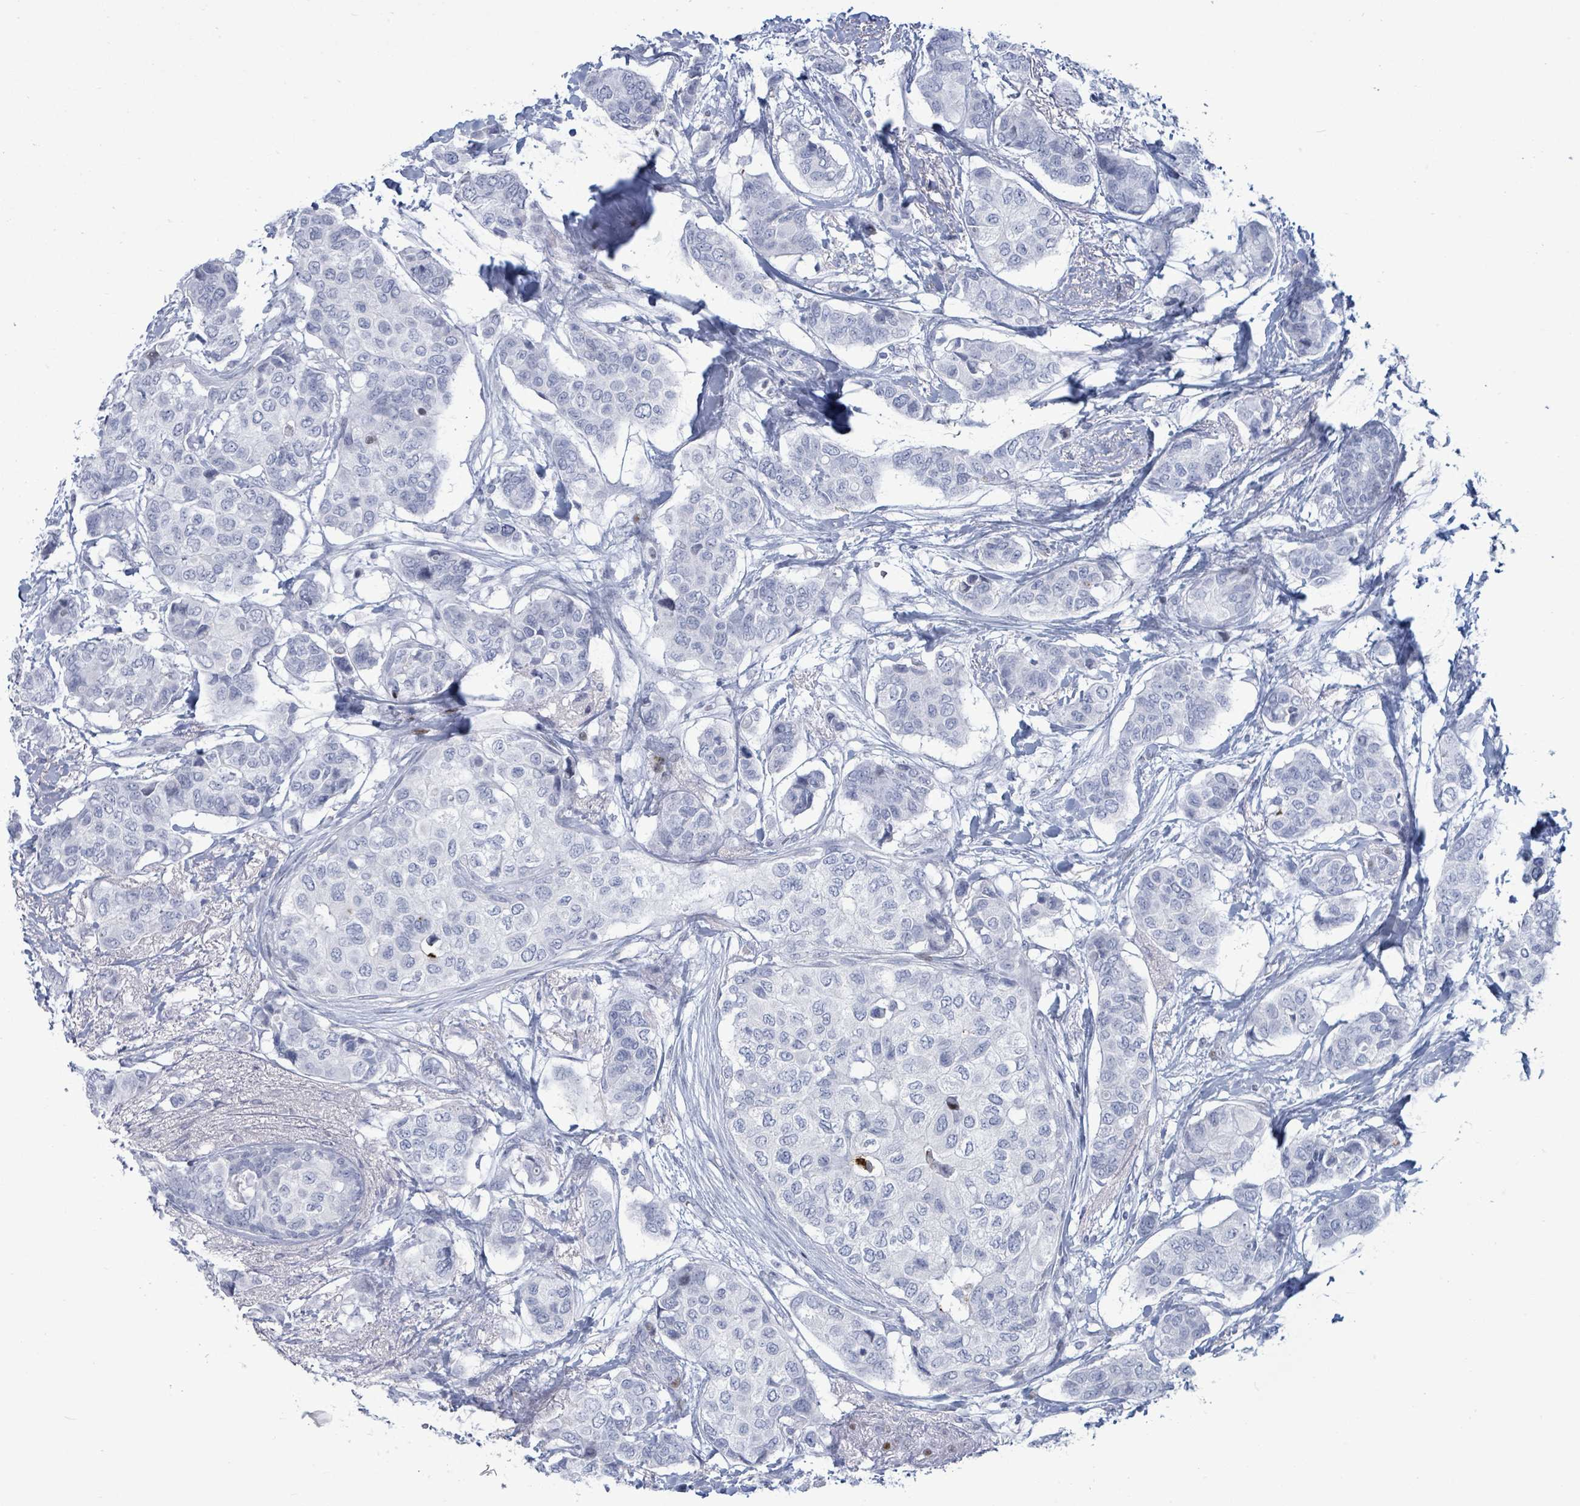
{"staining": {"intensity": "negative", "quantity": "none", "location": "none"}, "tissue": "breast cancer", "cell_type": "Tumor cells", "image_type": "cancer", "snomed": [{"axis": "morphology", "description": "Lobular carcinoma"}, {"axis": "topography", "description": "Breast"}], "caption": "DAB (3,3'-diaminobenzidine) immunohistochemical staining of breast cancer (lobular carcinoma) displays no significant positivity in tumor cells.", "gene": "MALL", "patient": {"sex": "female", "age": 51}}